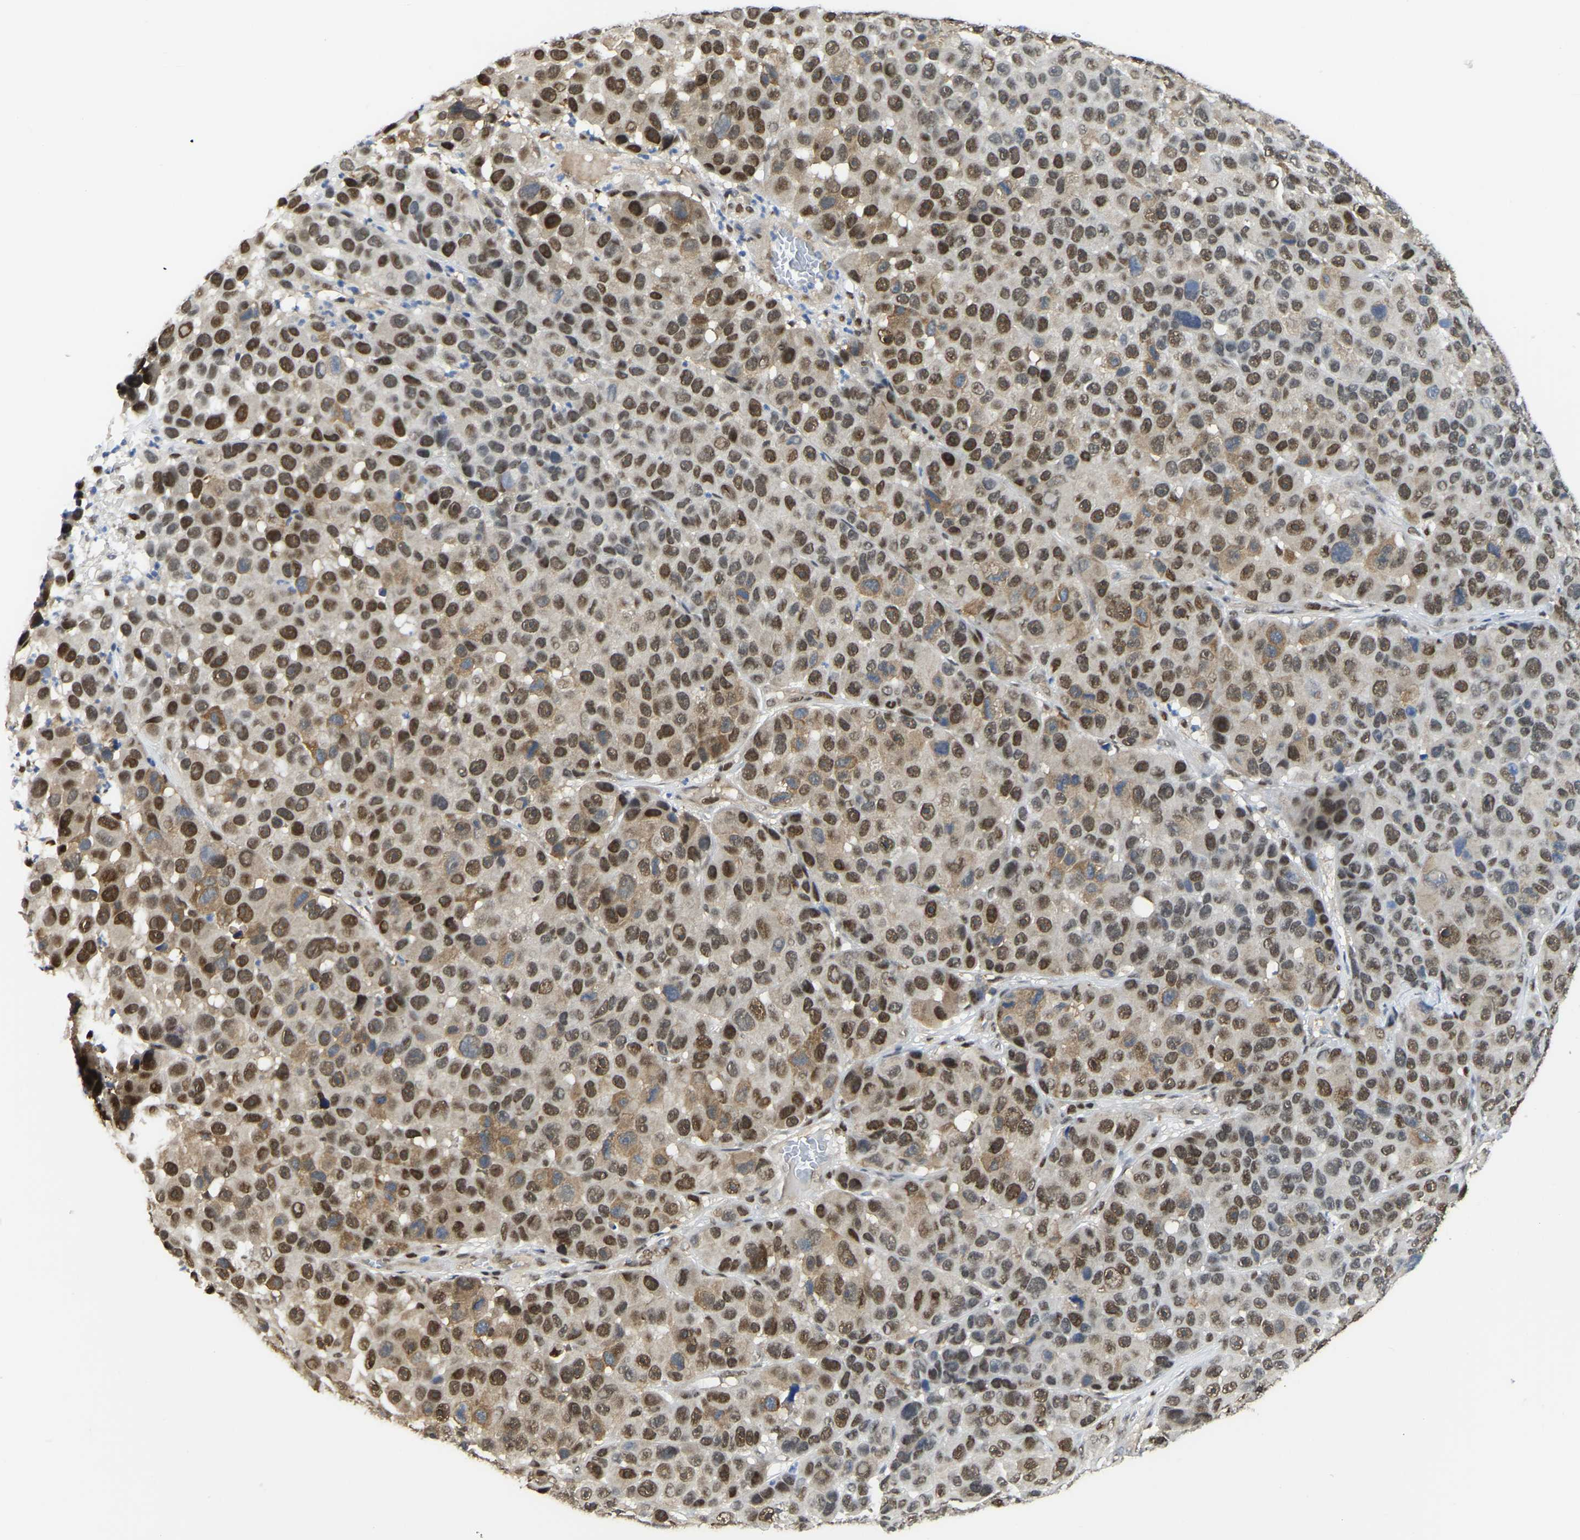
{"staining": {"intensity": "strong", "quantity": "25%-75%", "location": "nuclear"}, "tissue": "melanoma", "cell_type": "Tumor cells", "image_type": "cancer", "snomed": [{"axis": "morphology", "description": "Malignant melanoma, NOS"}, {"axis": "topography", "description": "Skin"}], "caption": "Melanoma stained with a brown dye displays strong nuclear positive expression in approximately 25%-75% of tumor cells.", "gene": "KLRG2", "patient": {"sex": "male", "age": 53}}